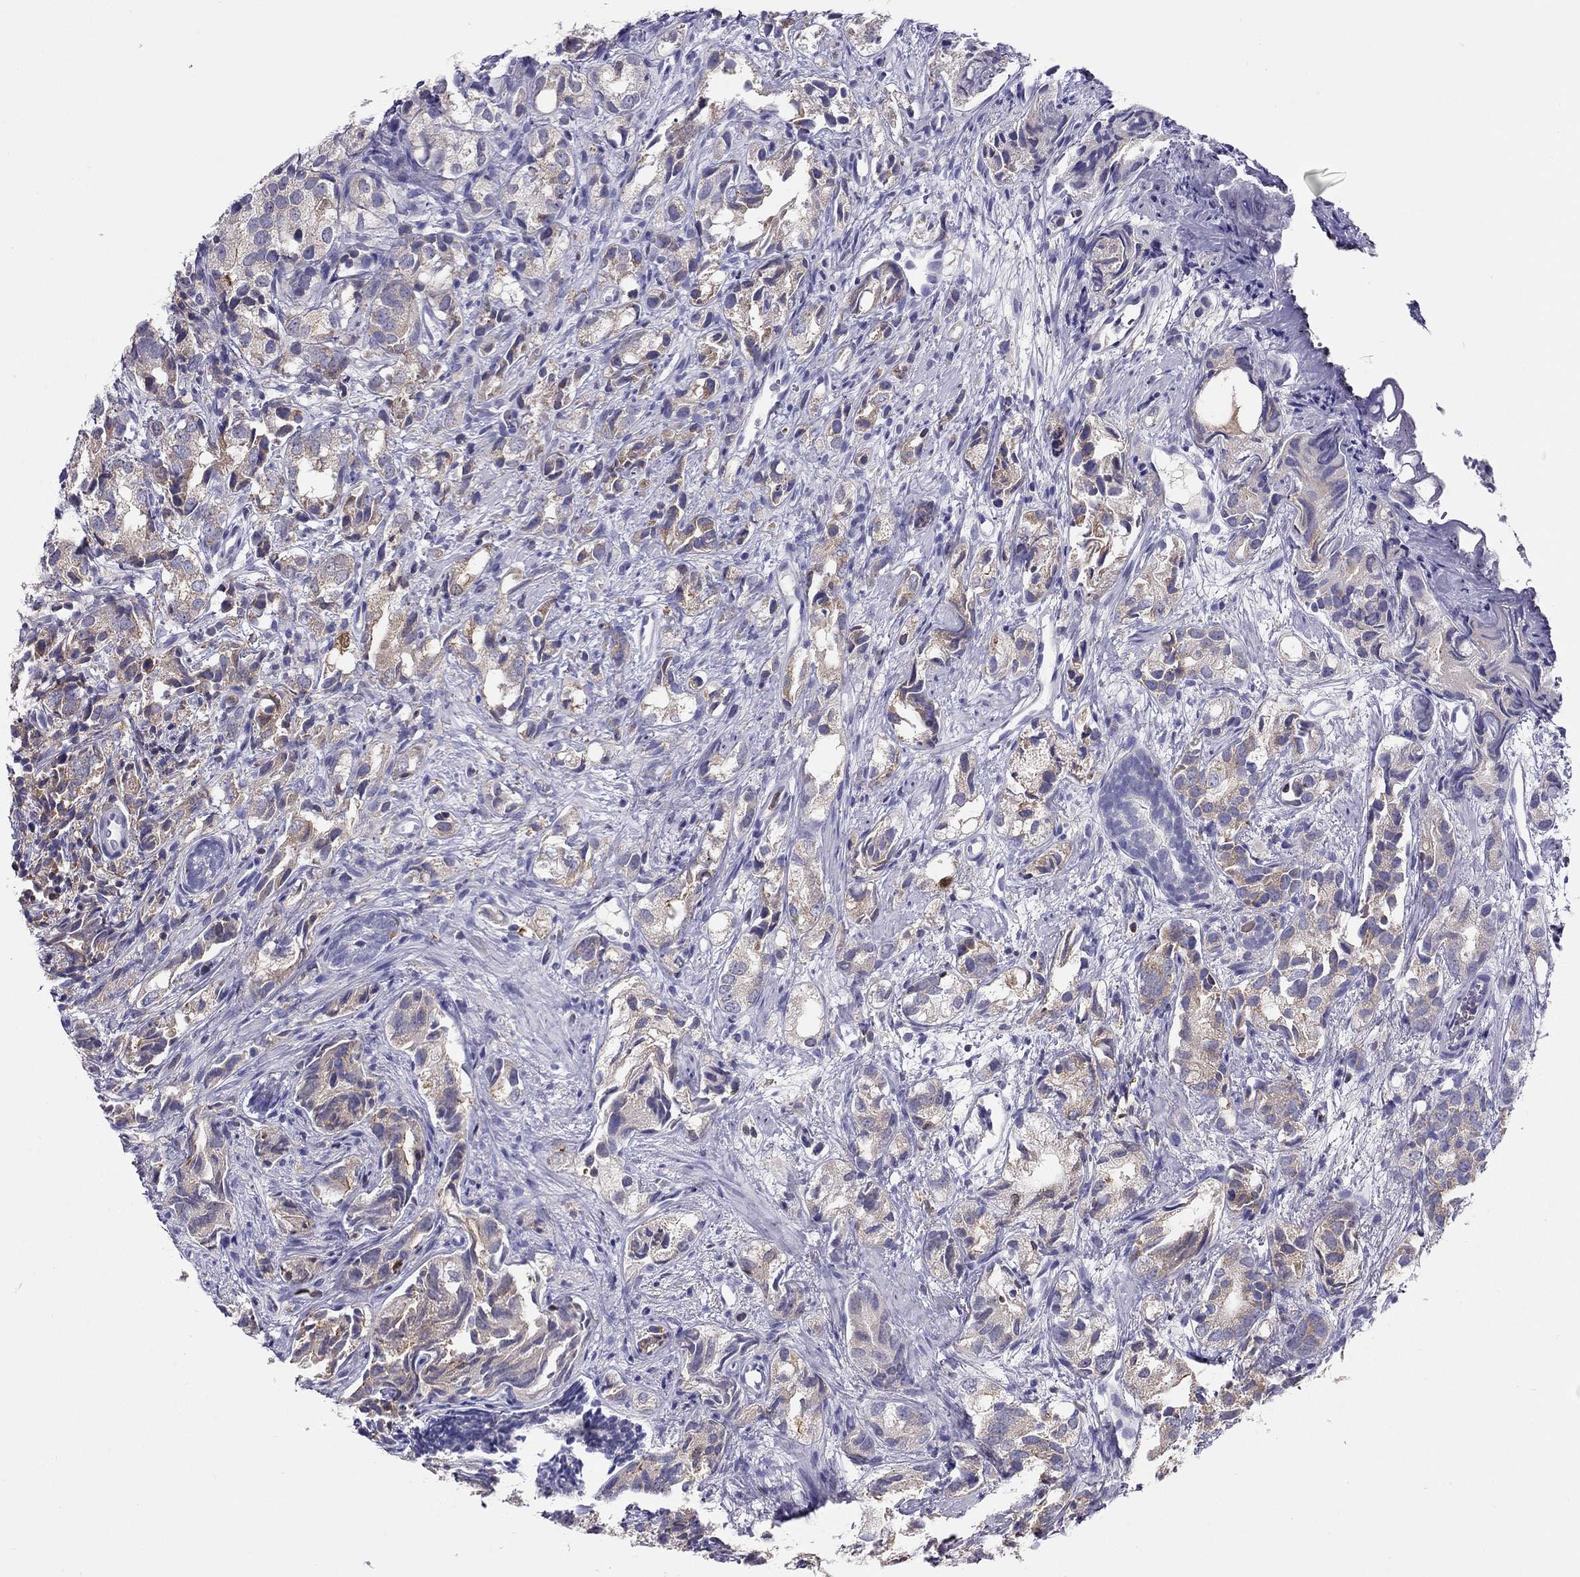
{"staining": {"intensity": "moderate", "quantity": "<25%", "location": "cytoplasmic/membranous"}, "tissue": "prostate cancer", "cell_type": "Tumor cells", "image_type": "cancer", "snomed": [{"axis": "morphology", "description": "Adenocarcinoma, High grade"}, {"axis": "topography", "description": "Prostate"}], "caption": "This is a photomicrograph of immunohistochemistry staining of prostate high-grade adenocarcinoma, which shows moderate staining in the cytoplasmic/membranous of tumor cells.", "gene": "CITED1", "patient": {"sex": "male", "age": 82}}